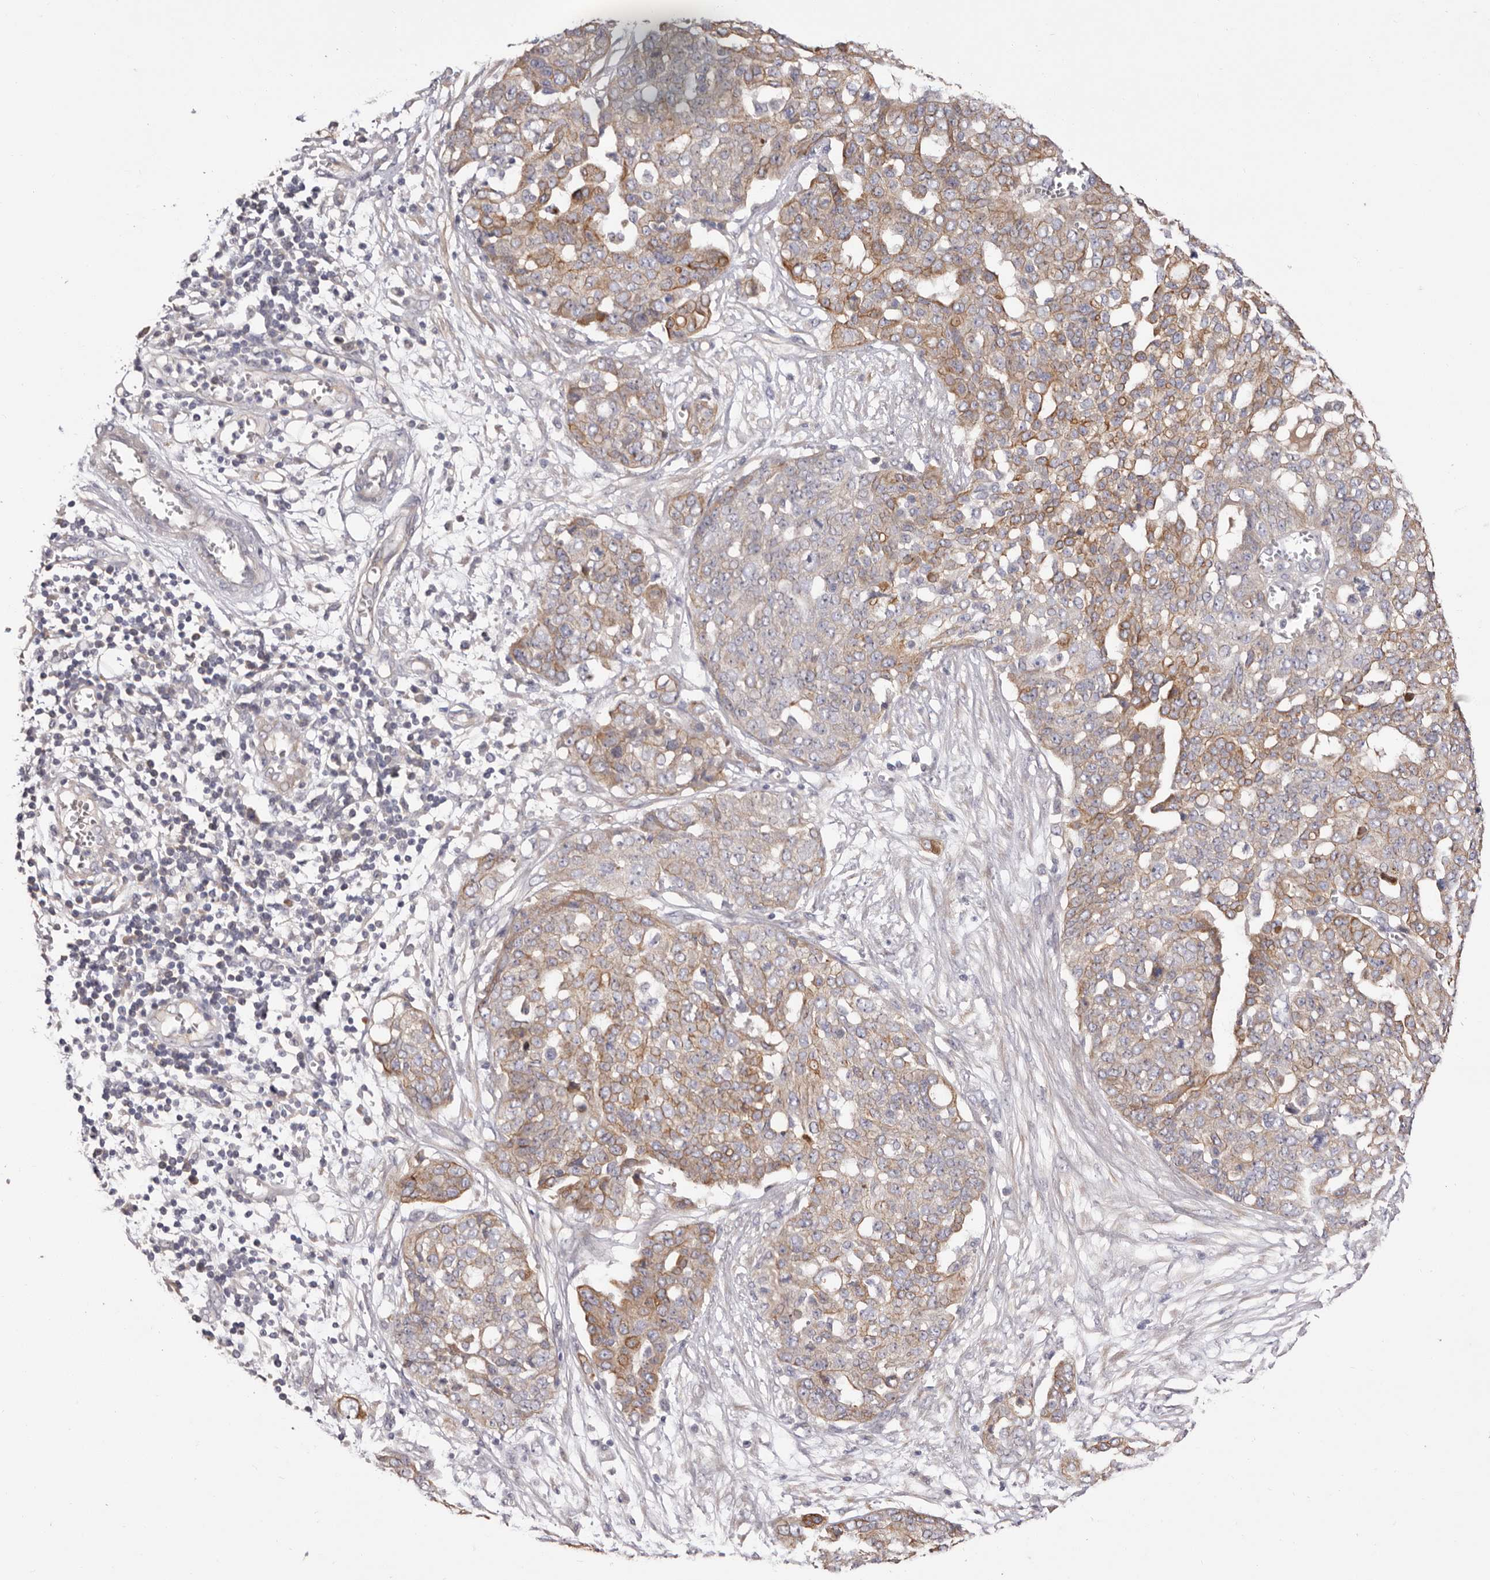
{"staining": {"intensity": "moderate", "quantity": ">75%", "location": "cytoplasmic/membranous"}, "tissue": "ovarian cancer", "cell_type": "Tumor cells", "image_type": "cancer", "snomed": [{"axis": "morphology", "description": "Cystadenocarcinoma, serous, NOS"}, {"axis": "topography", "description": "Soft tissue"}, {"axis": "topography", "description": "Ovary"}], "caption": "Ovarian cancer (serous cystadenocarcinoma) tissue exhibits moderate cytoplasmic/membranous expression in about >75% of tumor cells, visualized by immunohistochemistry. The staining is performed using DAB brown chromogen to label protein expression. The nuclei are counter-stained blue using hematoxylin.", "gene": "STK16", "patient": {"sex": "female", "age": 57}}